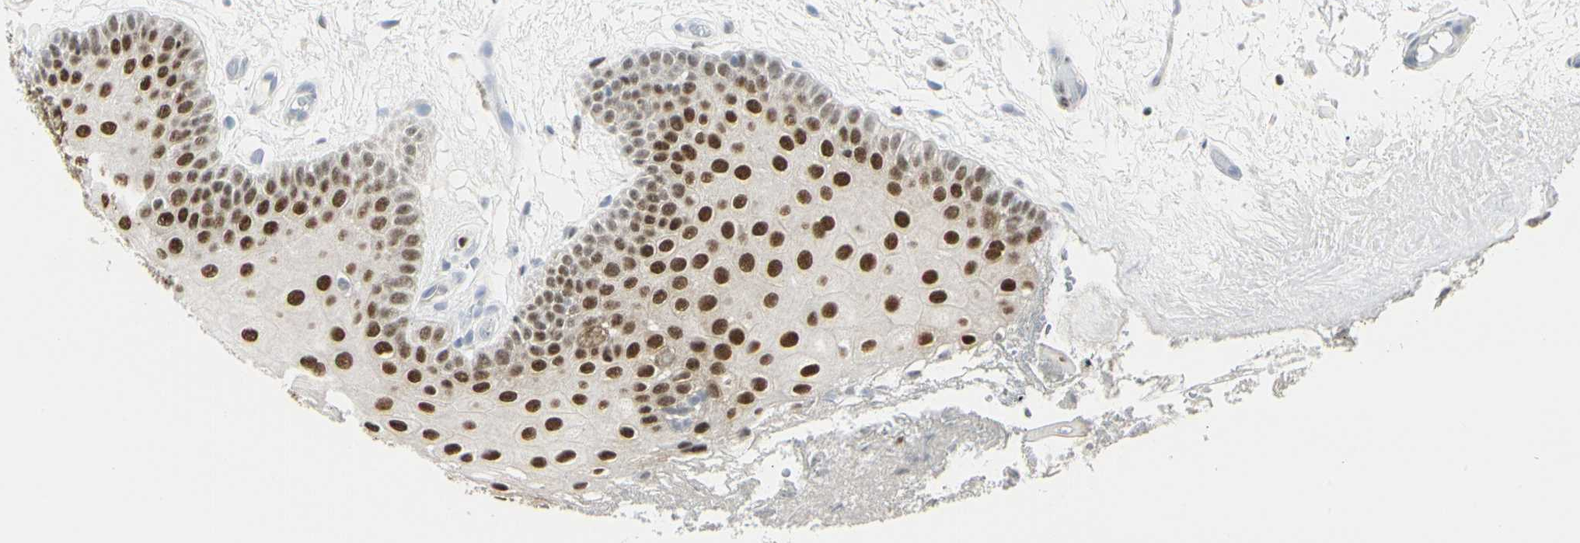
{"staining": {"intensity": "strong", "quantity": ">75%", "location": "nuclear"}, "tissue": "oral mucosa", "cell_type": "Squamous epithelial cells", "image_type": "normal", "snomed": [{"axis": "morphology", "description": "Normal tissue, NOS"}, {"axis": "morphology", "description": "Squamous cell carcinoma, NOS"}, {"axis": "topography", "description": "Skeletal muscle"}, {"axis": "topography", "description": "Oral tissue"}, {"axis": "topography", "description": "Head-Neck"}], "caption": "A high-resolution histopathology image shows immunohistochemistry (IHC) staining of normal oral mucosa, which shows strong nuclear staining in approximately >75% of squamous epithelial cells.", "gene": "ZBTB7B", "patient": {"sex": "male", "age": 71}}